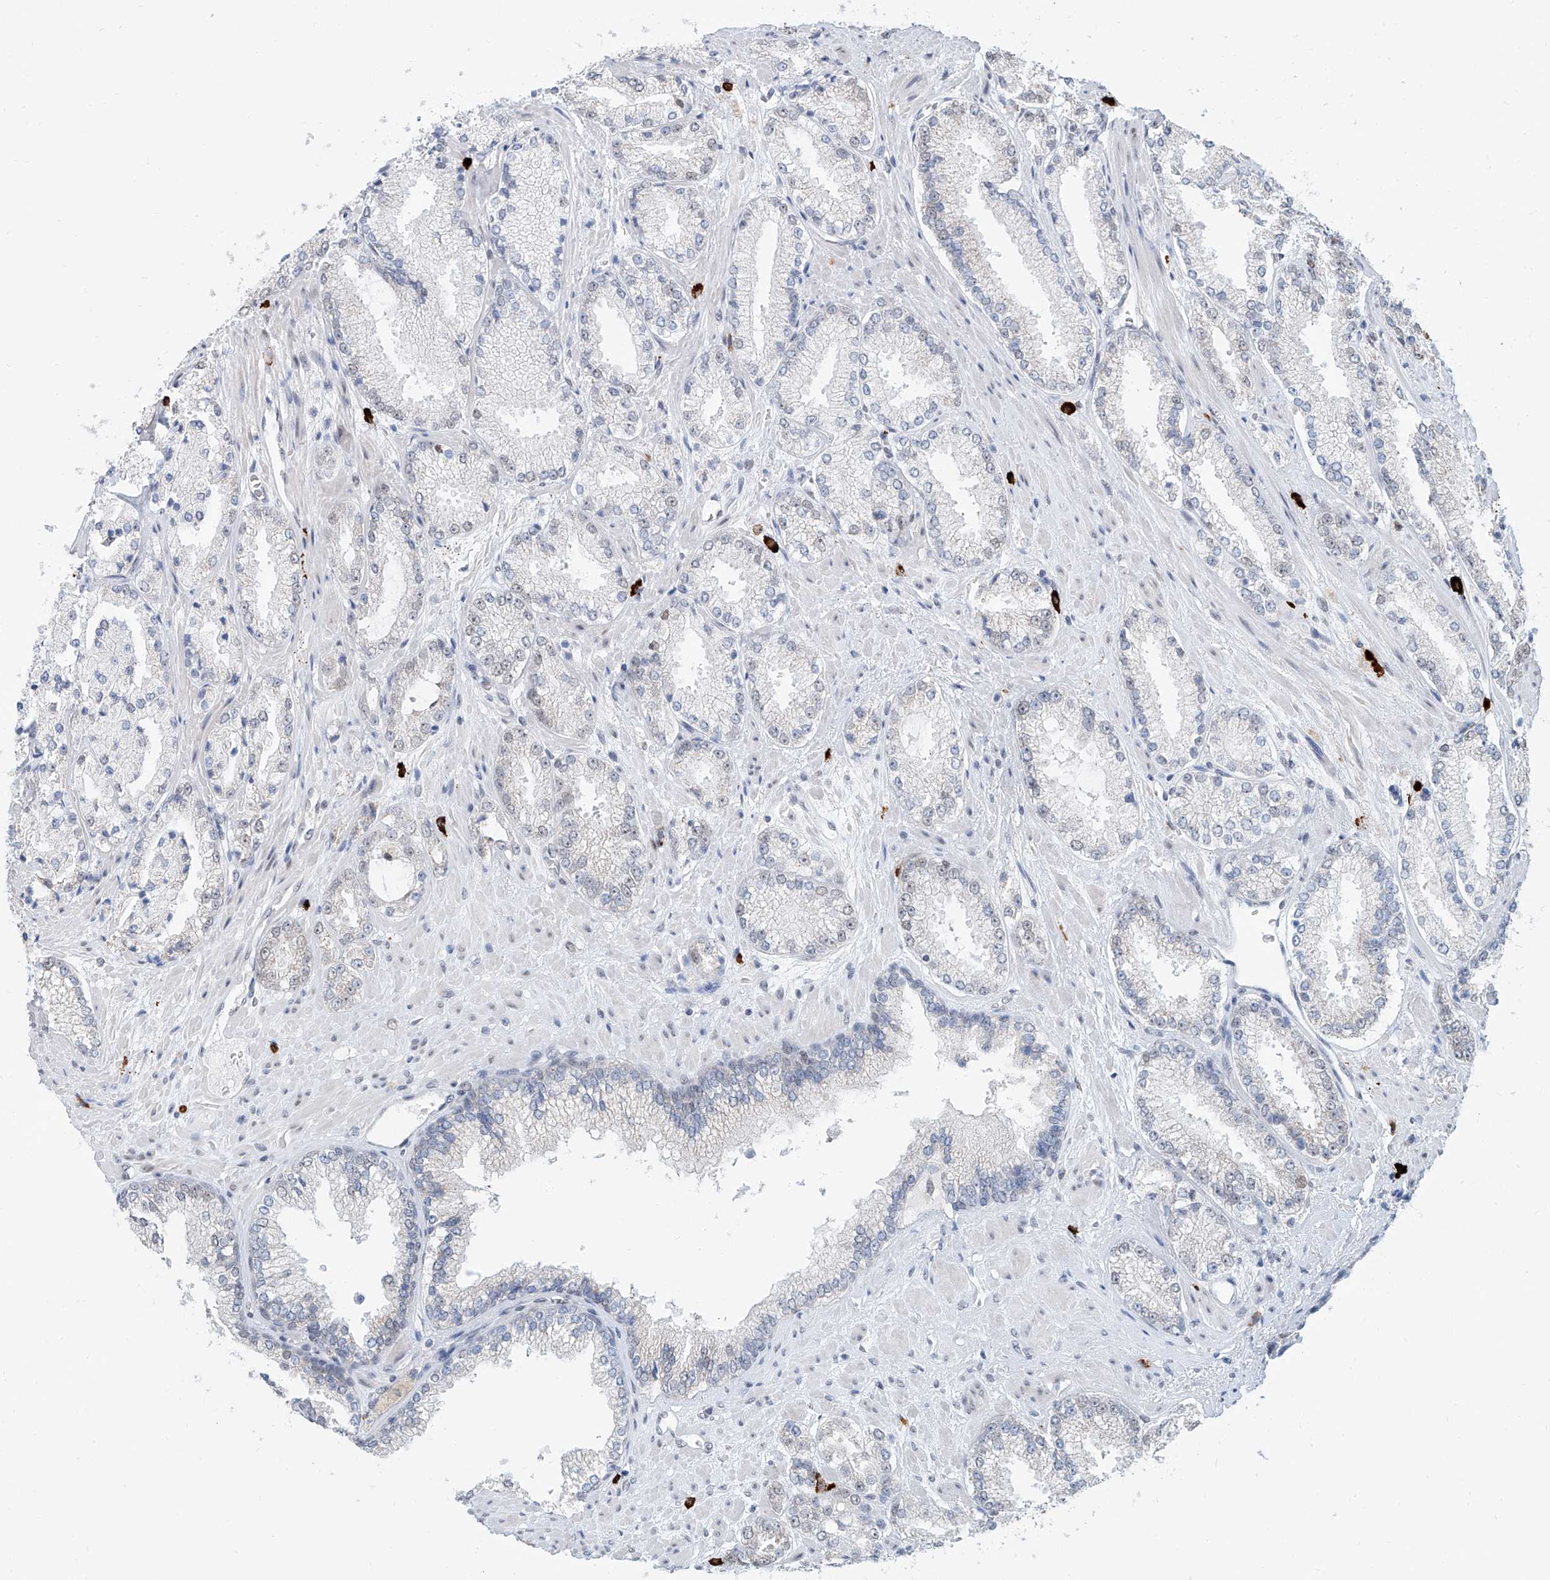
{"staining": {"intensity": "negative", "quantity": "none", "location": "none"}, "tissue": "prostate cancer", "cell_type": "Tumor cells", "image_type": "cancer", "snomed": [{"axis": "morphology", "description": "Adenocarcinoma, High grade"}, {"axis": "topography", "description": "Prostate"}], "caption": "High magnification brightfield microscopy of prostate adenocarcinoma (high-grade) stained with DAB (brown) and counterstained with hematoxylin (blue): tumor cells show no significant expression.", "gene": "SDE2", "patient": {"sex": "male", "age": 73}}